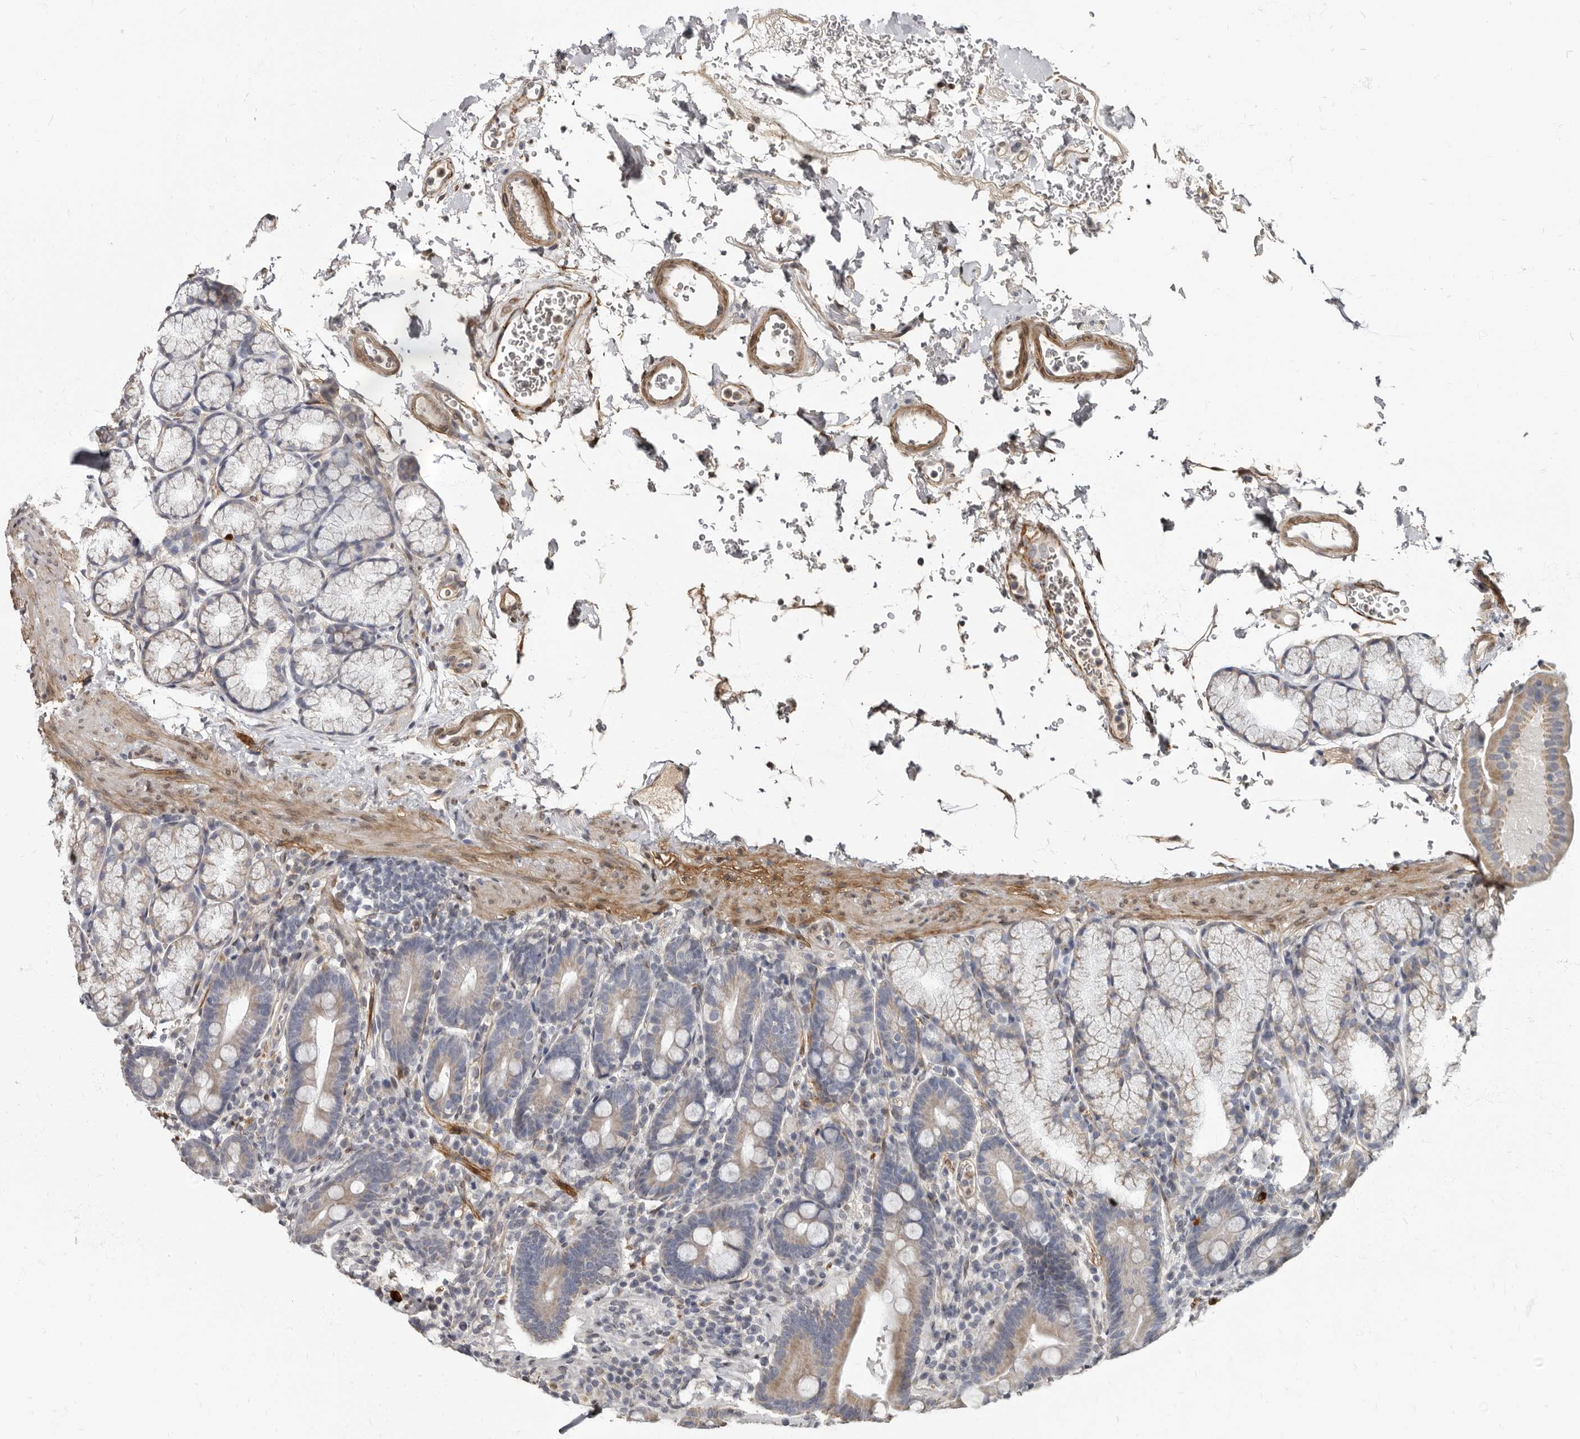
{"staining": {"intensity": "weak", "quantity": "<25%", "location": "cytoplasmic/membranous"}, "tissue": "duodenum", "cell_type": "Glandular cells", "image_type": "normal", "snomed": [{"axis": "morphology", "description": "Normal tissue, NOS"}, {"axis": "topography", "description": "Duodenum"}], "caption": "Immunohistochemistry (IHC) of unremarkable human duodenum exhibits no staining in glandular cells. (DAB (3,3'-diaminobenzidine) immunohistochemistry, high magnification).", "gene": "MRGPRF", "patient": {"sex": "male", "age": 54}}